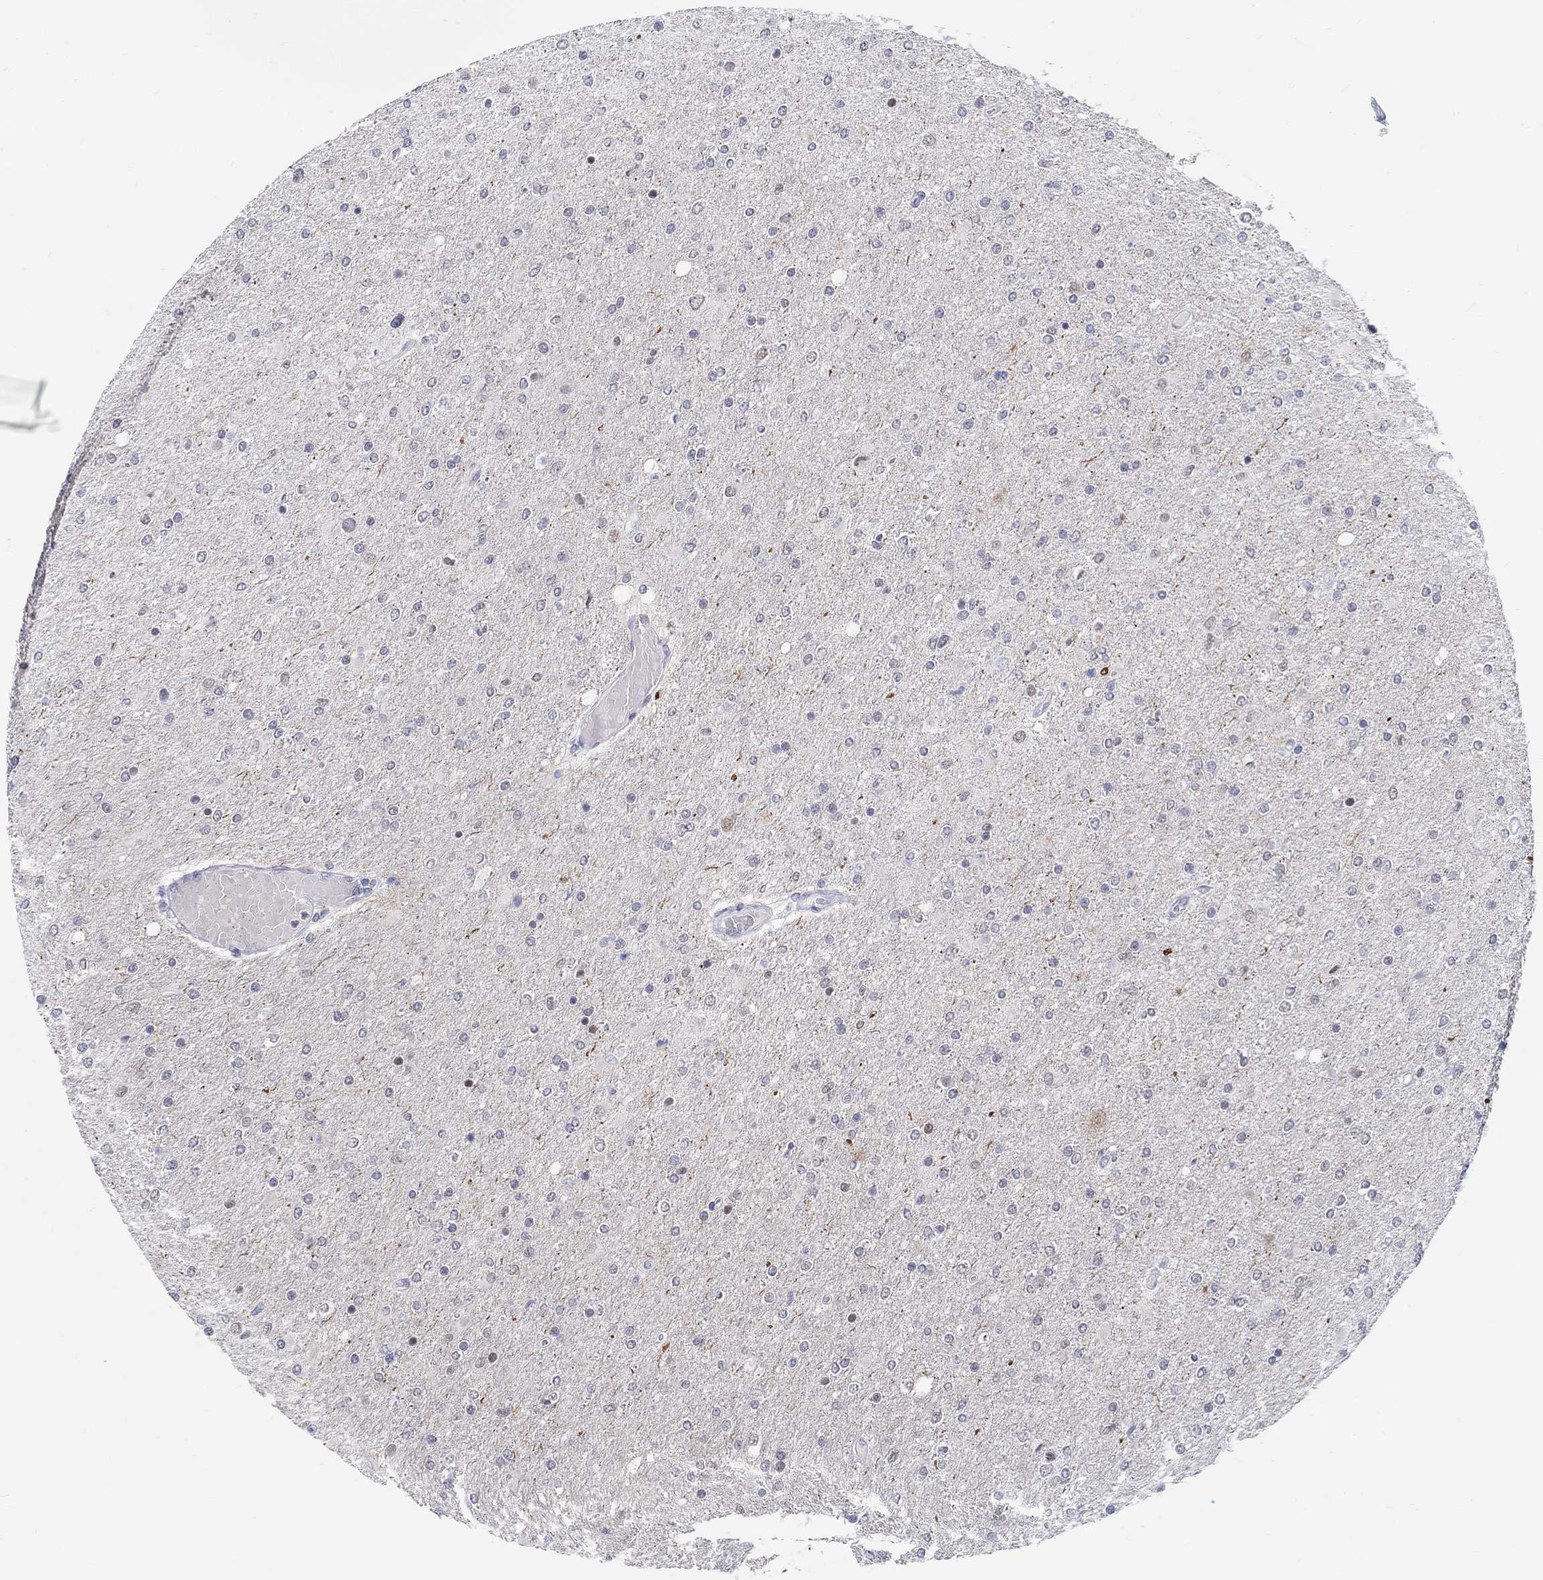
{"staining": {"intensity": "negative", "quantity": "none", "location": "none"}, "tissue": "glioma", "cell_type": "Tumor cells", "image_type": "cancer", "snomed": [{"axis": "morphology", "description": "Glioma, malignant, High grade"}, {"axis": "topography", "description": "Cerebral cortex"}], "caption": "Protein analysis of glioma exhibits no significant positivity in tumor cells. Brightfield microscopy of immunohistochemistry (IHC) stained with DAB (3,3'-diaminobenzidine) (brown) and hematoxylin (blue), captured at high magnification.", "gene": "ANKS1B", "patient": {"sex": "male", "age": 70}}